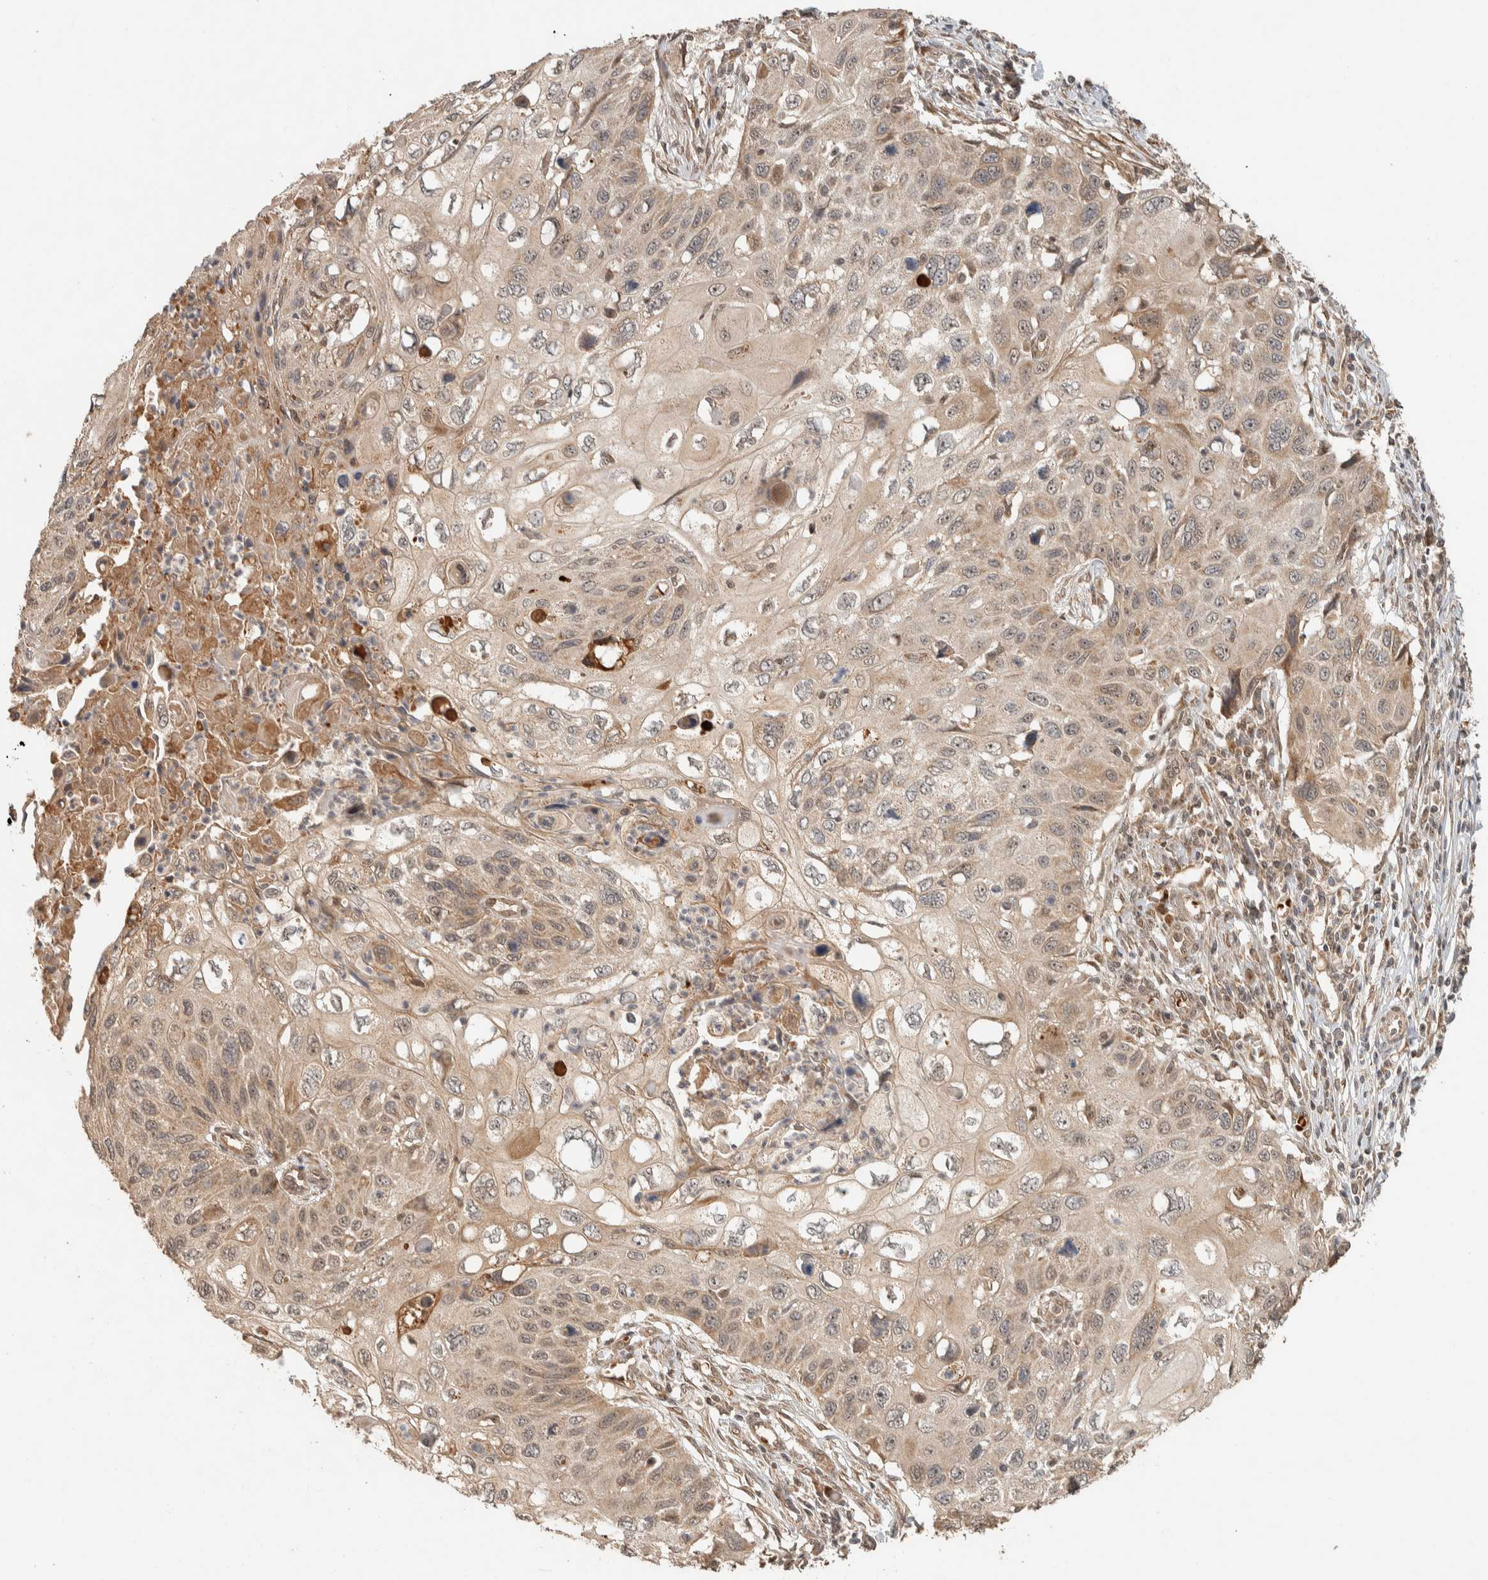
{"staining": {"intensity": "weak", "quantity": ">75%", "location": "cytoplasmic/membranous"}, "tissue": "cervical cancer", "cell_type": "Tumor cells", "image_type": "cancer", "snomed": [{"axis": "morphology", "description": "Squamous cell carcinoma, NOS"}, {"axis": "topography", "description": "Cervix"}], "caption": "Protein staining demonstrates weak cytoplasmic/membranous staining in approximately >75% of tumor cells in squamous cell carcinoma (cervical).", "gene": "ZBTB2", "patient": {"sex": "female", "age": 70}}